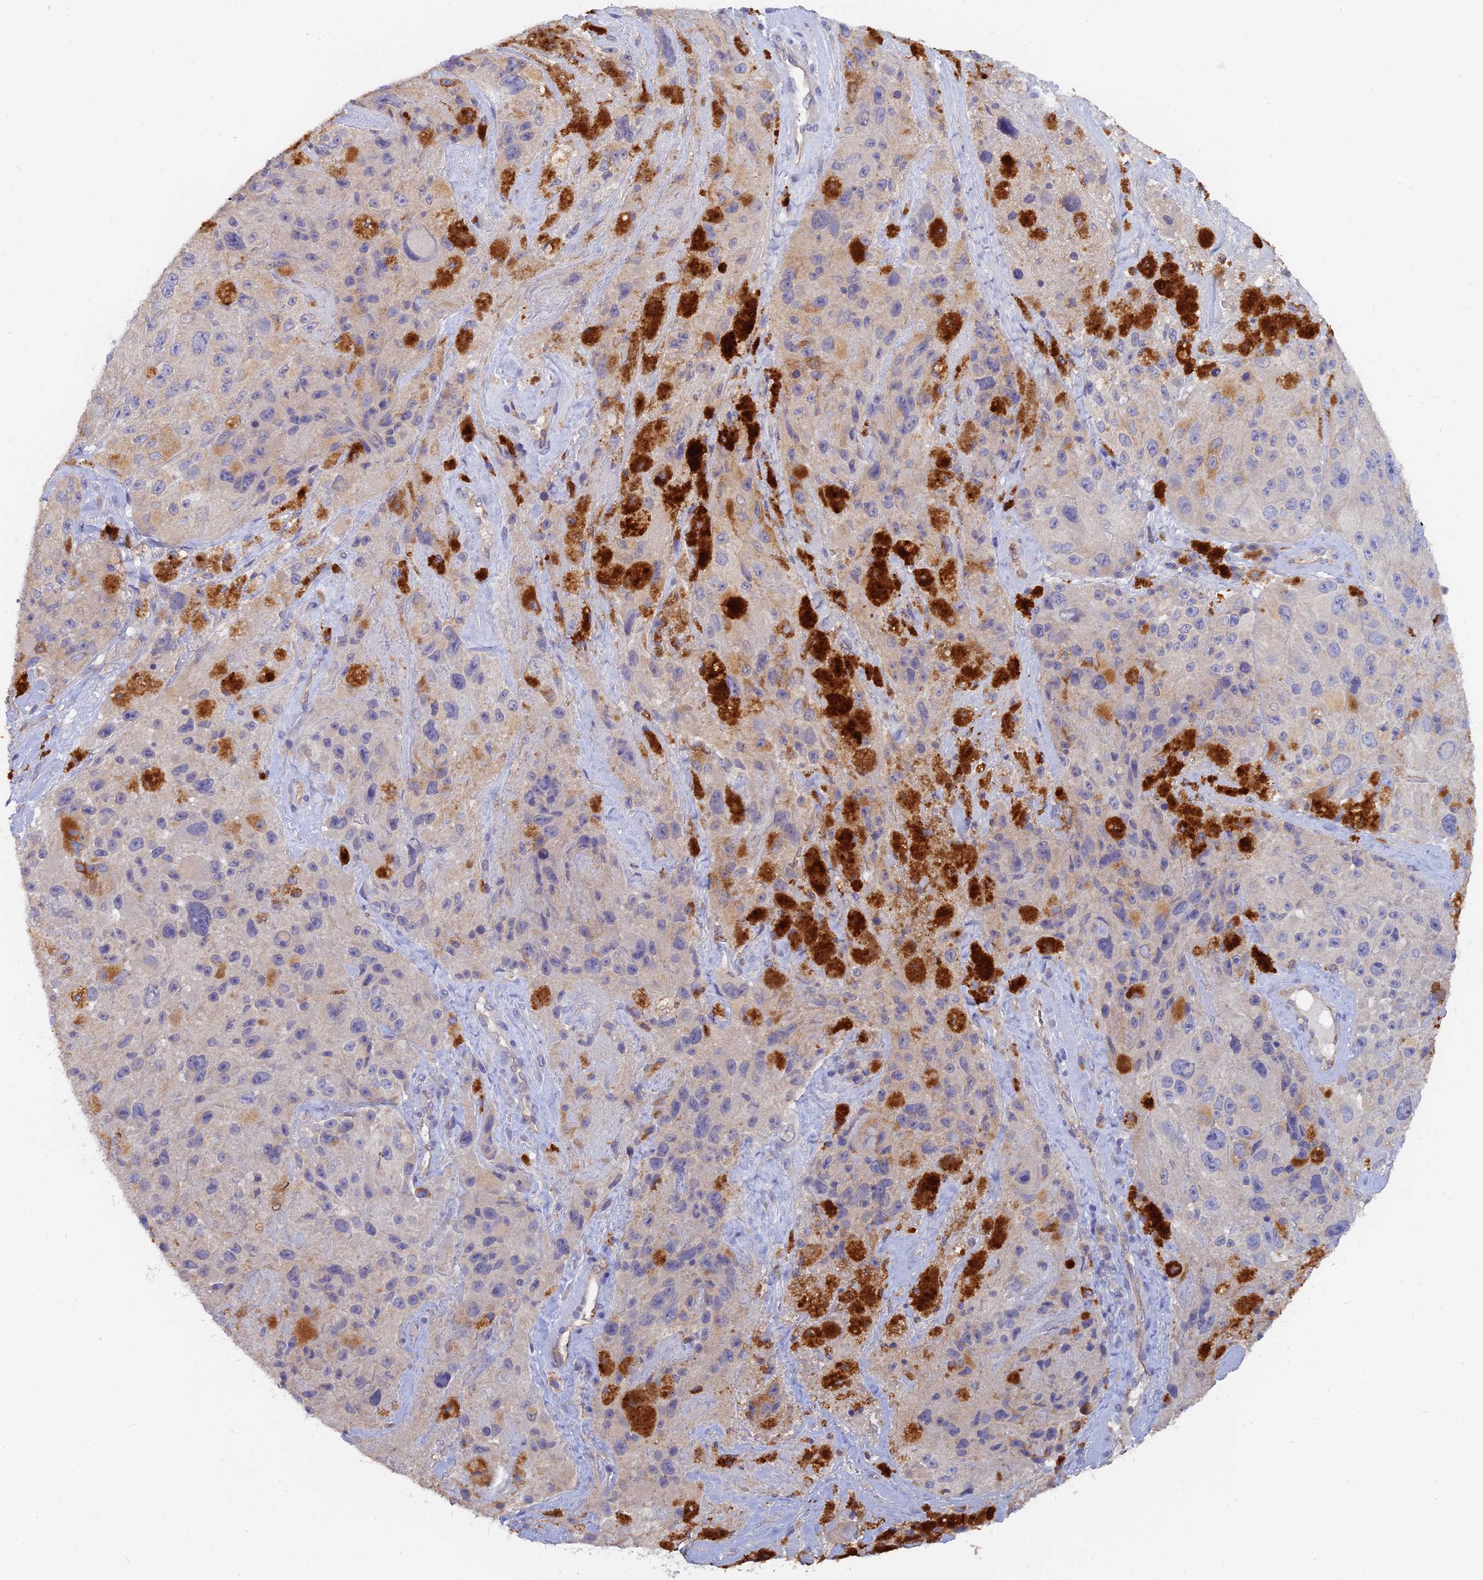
{"staining": {"intensity": "negative", "quantity": "none", "location": "none"}, "tissue": "melanoma", "cell_type": "Tumor cells", "image_type": "cancer", "snomed": [{"axis": "morphology", "description": "Malignant melanoma, Metastatic site"}, {"axis": "topography", "description": "Lymph node"}], "caption": "Image shows no protein expression in tumor cells of malignant melanoma (metastatic site) tissue.", "gene": "ARRDC1", "patient": {"sex": "male", "age": 62}}